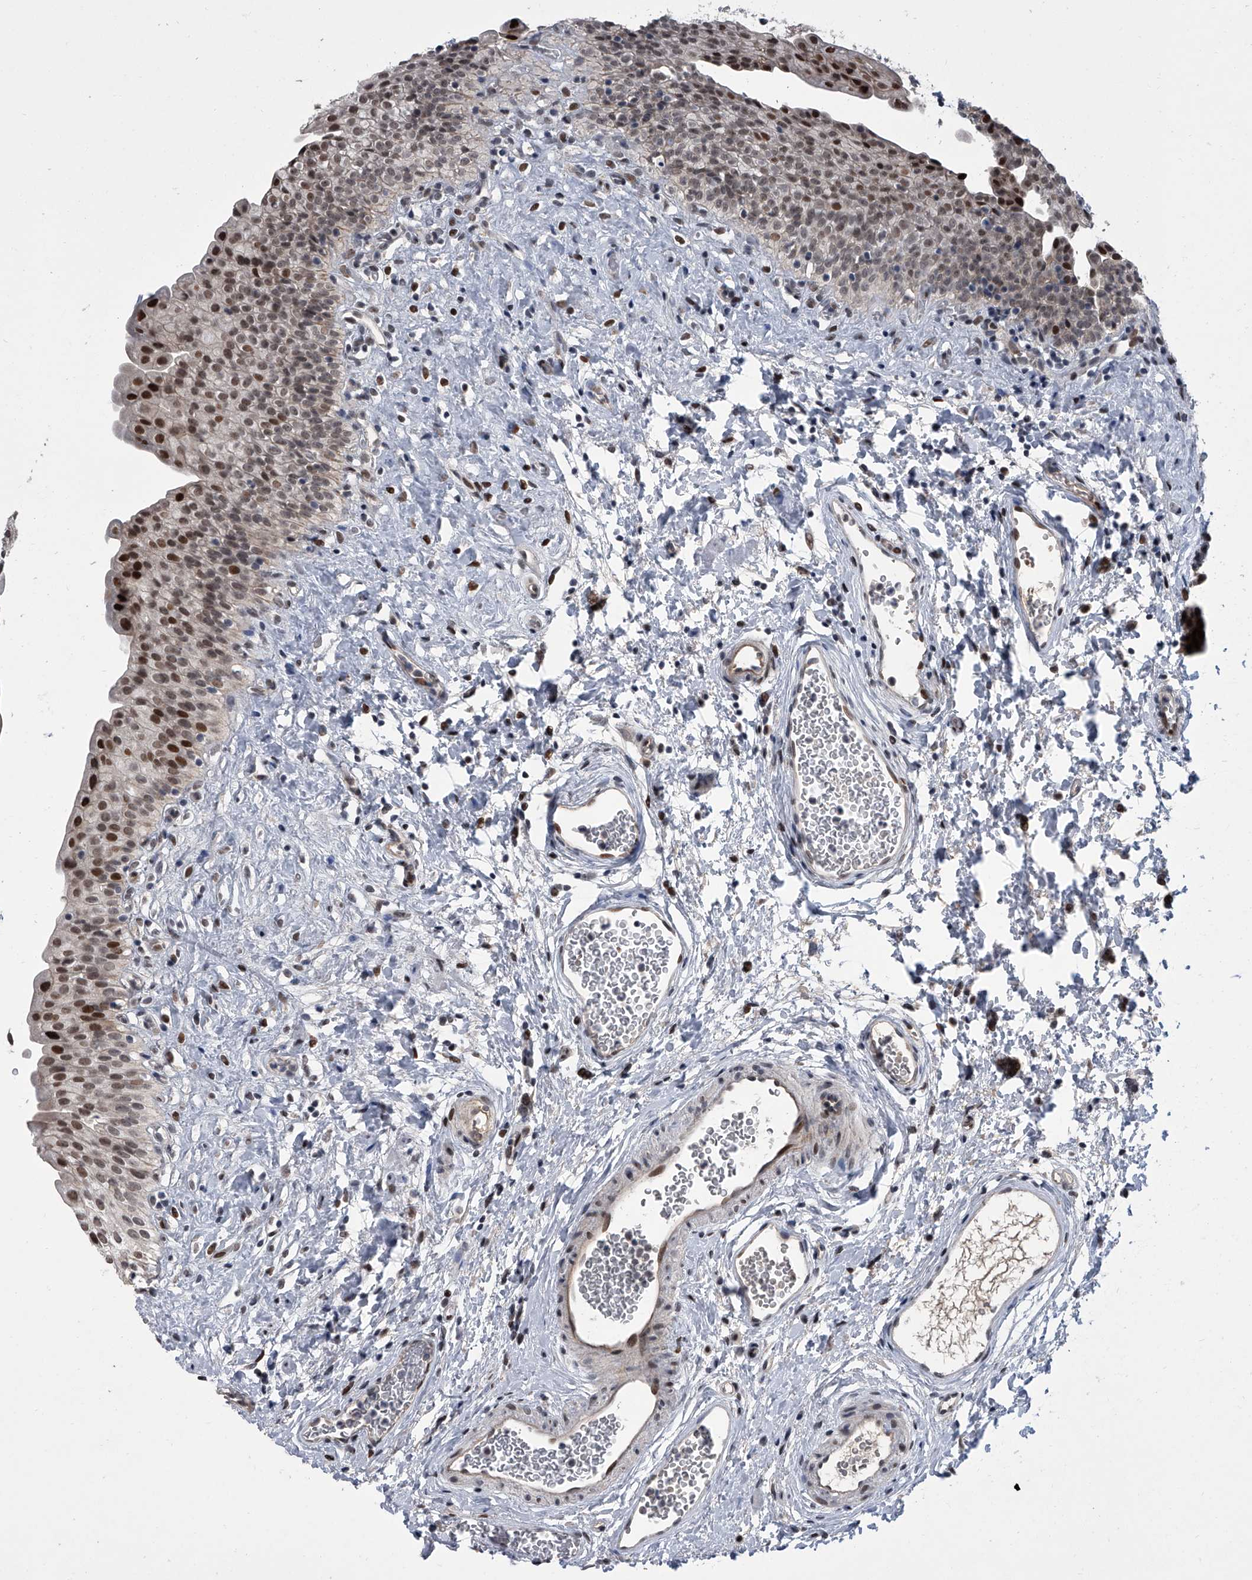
{"staining": {"intensity": "moderate", "quantity": ">75%", "location": "nuclear"}, "tissue": "urinary bladder", "cell_type": "Urothelial cells", "image_type": "normal", "snomed": [{"axis": "morphology", "description": "Normal tissue, NOS"}, {"axis": "topography", "description": "Urinary bladder"}], "caption": "Human urinary bladder stained for a protein (brown) demonstrates moderate nuclear positive staining in about >75% of urothelial cells.", "gene": "ZNF426", "patient": {"sex": "male", "age": 51}}